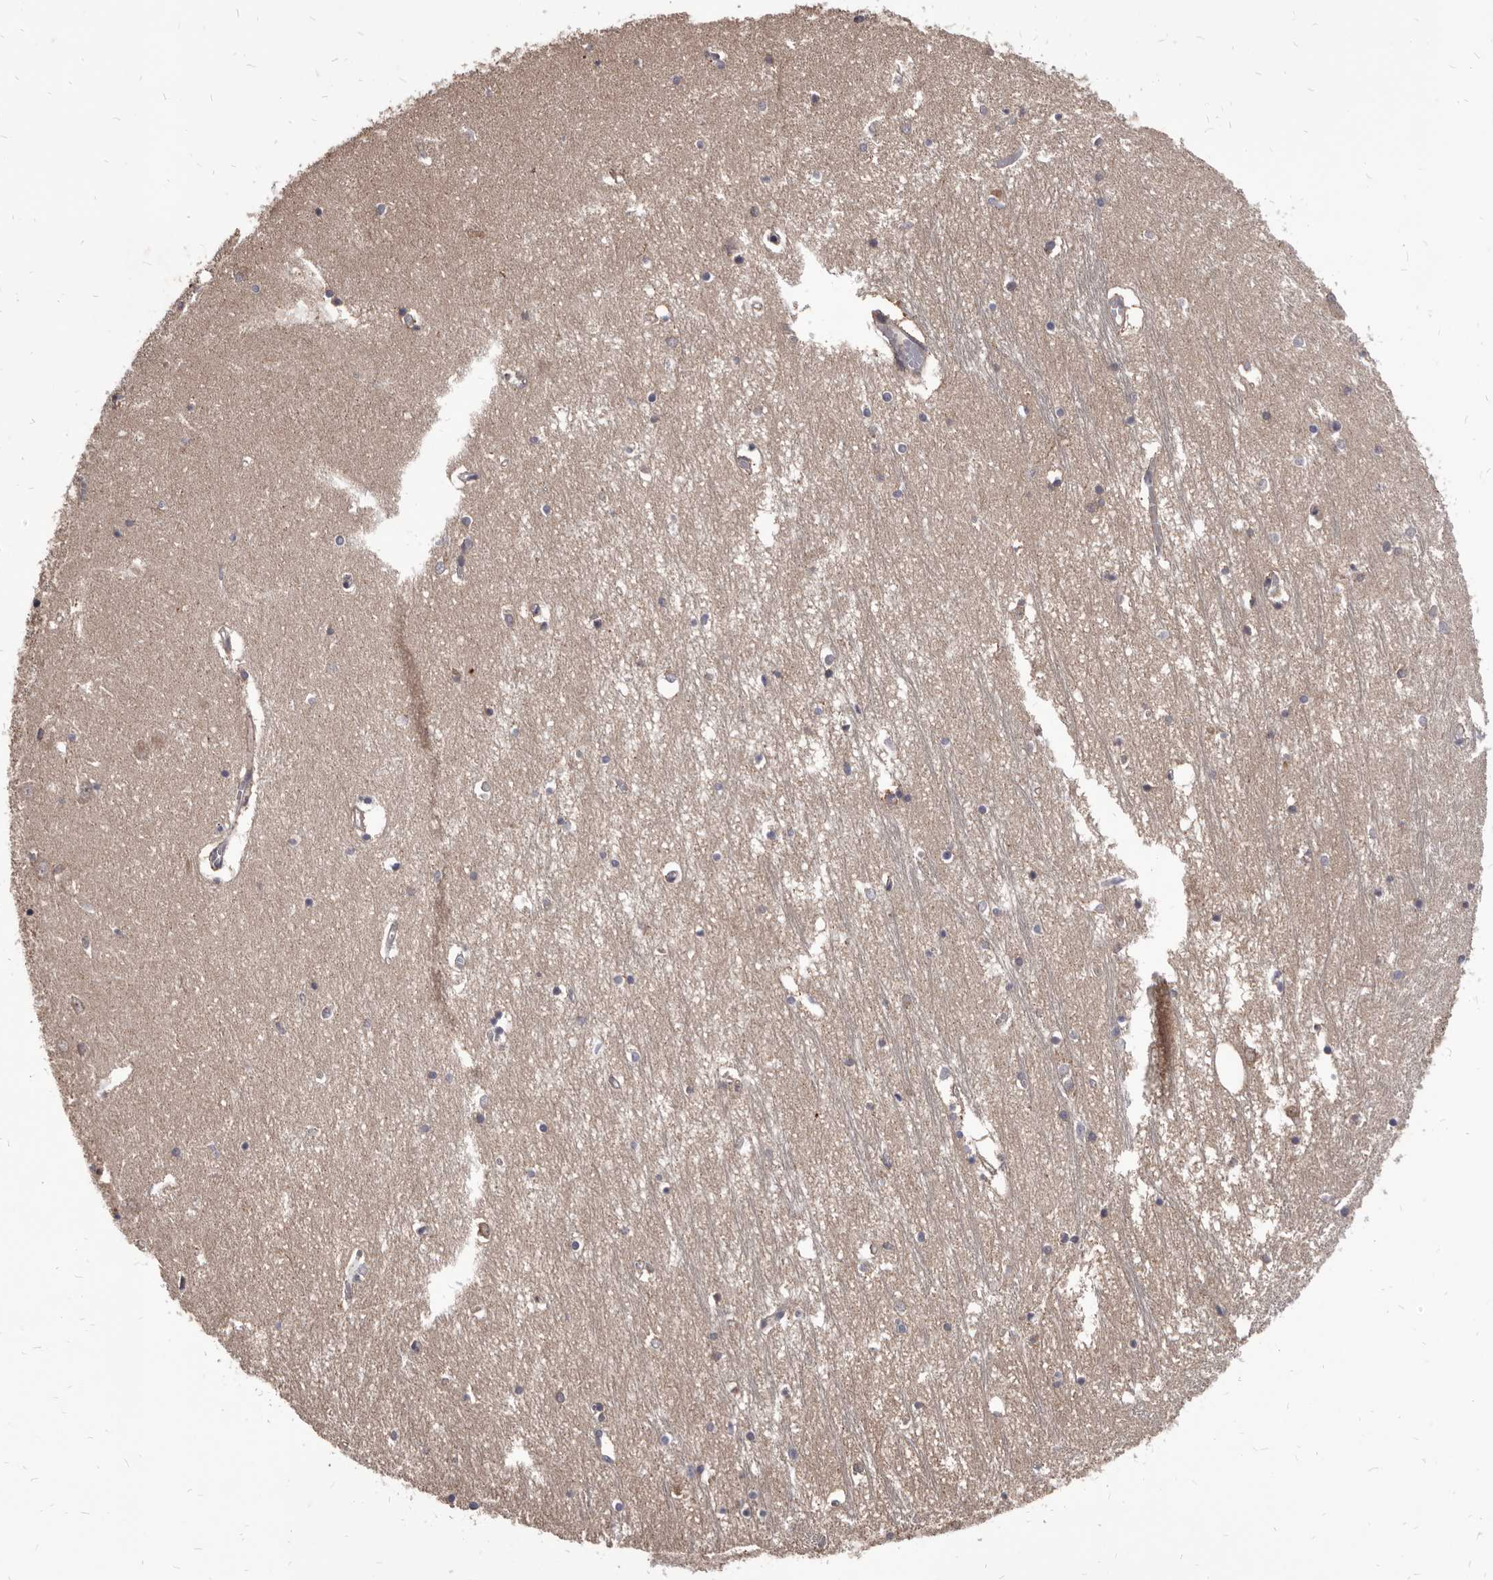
{"staining": {"intensity": "weak", "quantity": "<25%", "location": "cytoplasmic/membranous"}, "tissue": "hippocampus", "cell_type": "Glial cells", "image_type": "normal", "snomed": [{"axis": "morphology", "description": "Normal tissue, NOS"}, {"axis": "topography", "description": "Hippocampus"}], "caption": "Immunohistochemistry photomicrograph of normal hippocampus: hippocampus stained with DAB shows no significant protein staining in glial cells.", "gene": "MAP3K14", "patient": {"sex": "male", "age": 70}}